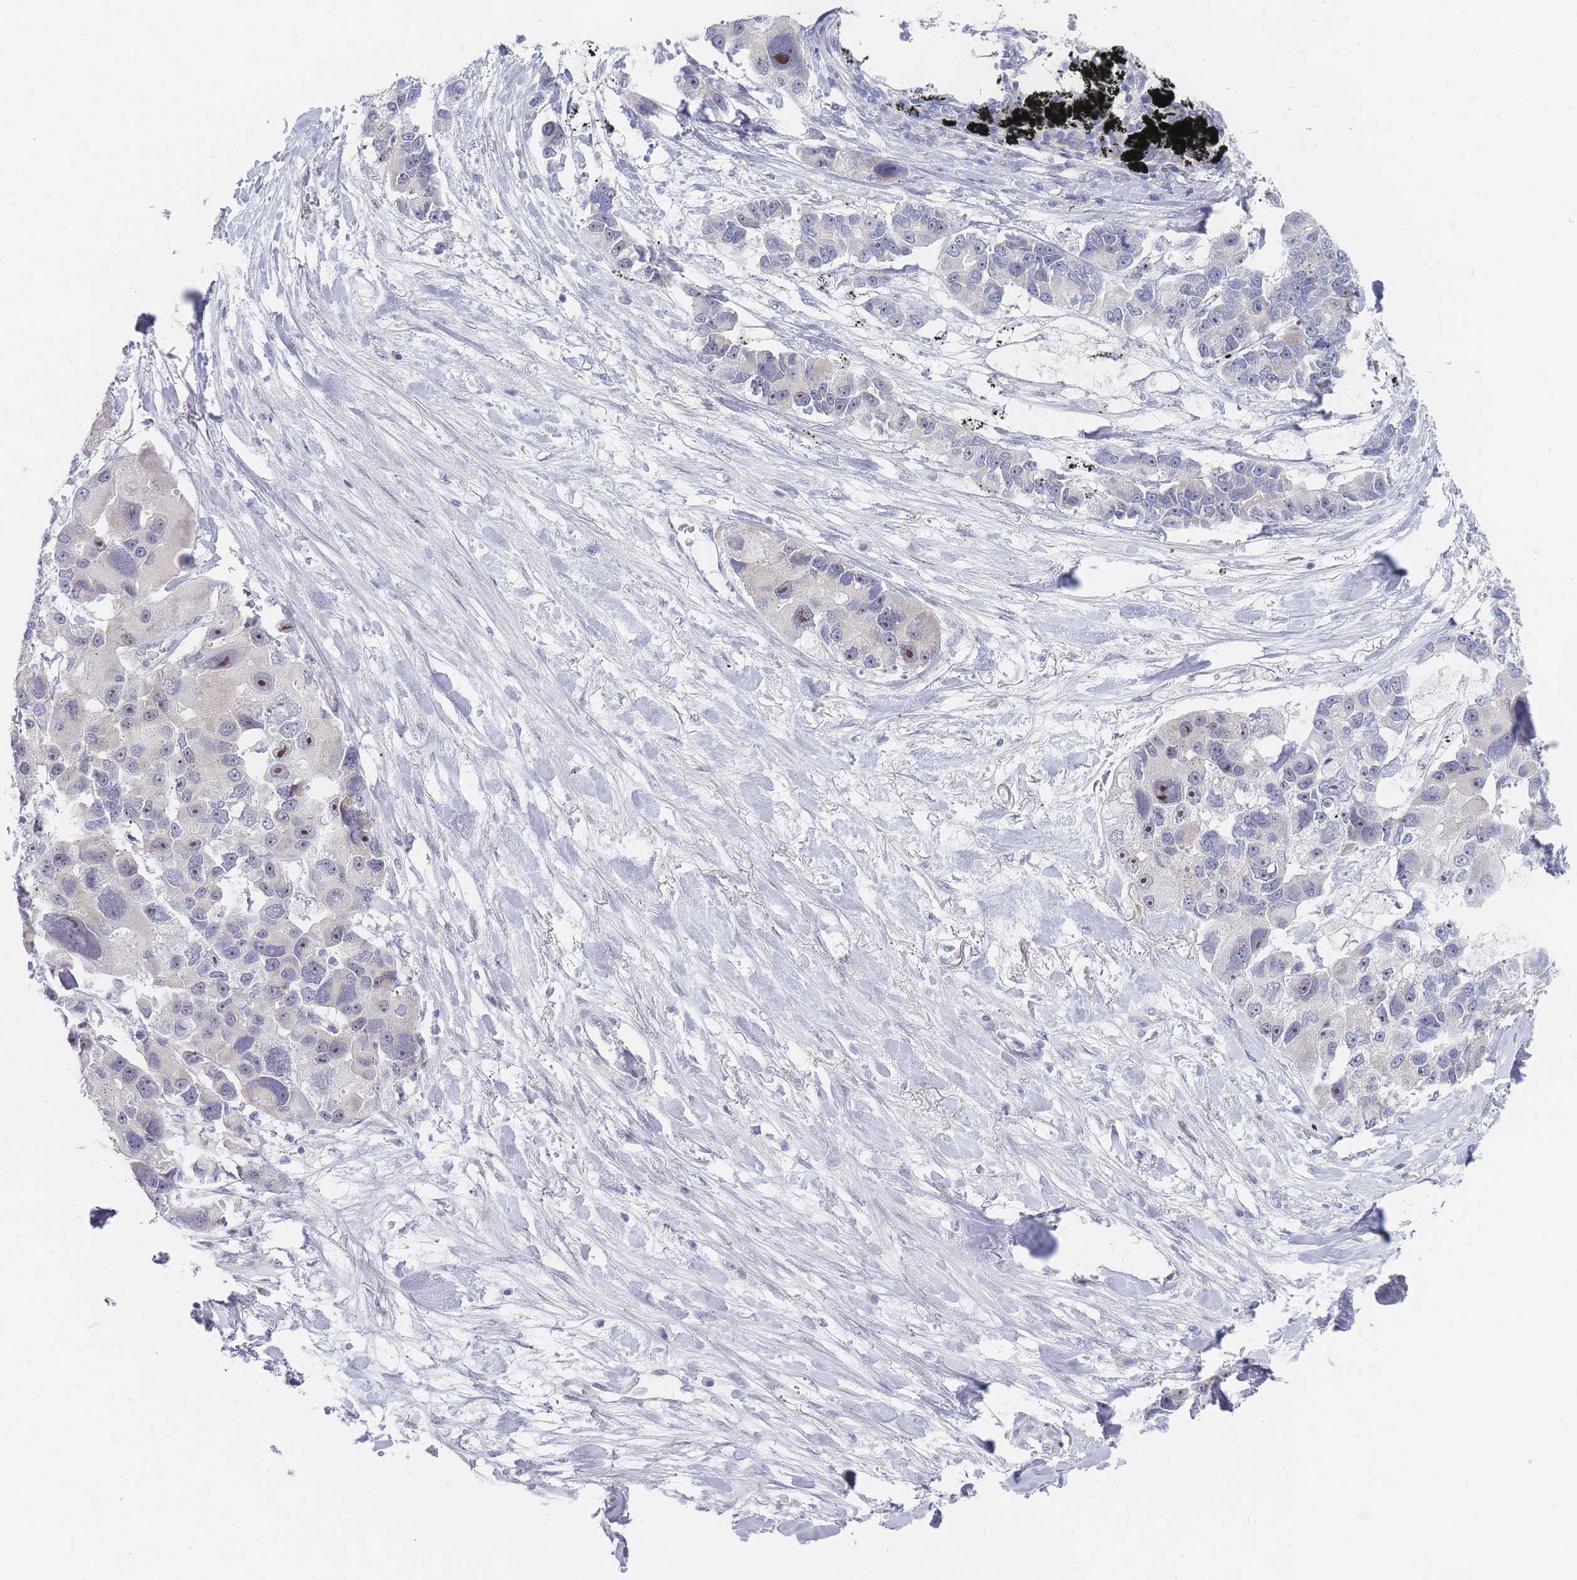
{"staining": {"intensity": "strong", "quantity": "<25%", "location": "nuclear"}, "tissue": "lung cancer", "cell_type": "Tumor cells", "image_type": "cancer", "snomed": [{"axis": "morphology", "description": "Adenocarcinoma, NOS"}, {"axis": "topography", "description": "Lung"}], "caption": "Lung adenocarcinoma stained for a protein demonstrates strong nuclear positivity in tumor cells. The protein is shown in brown color, while the nuclei are stained blue.", "gene": "RNF8", "patient": {"sex": "female", "age": 54}}